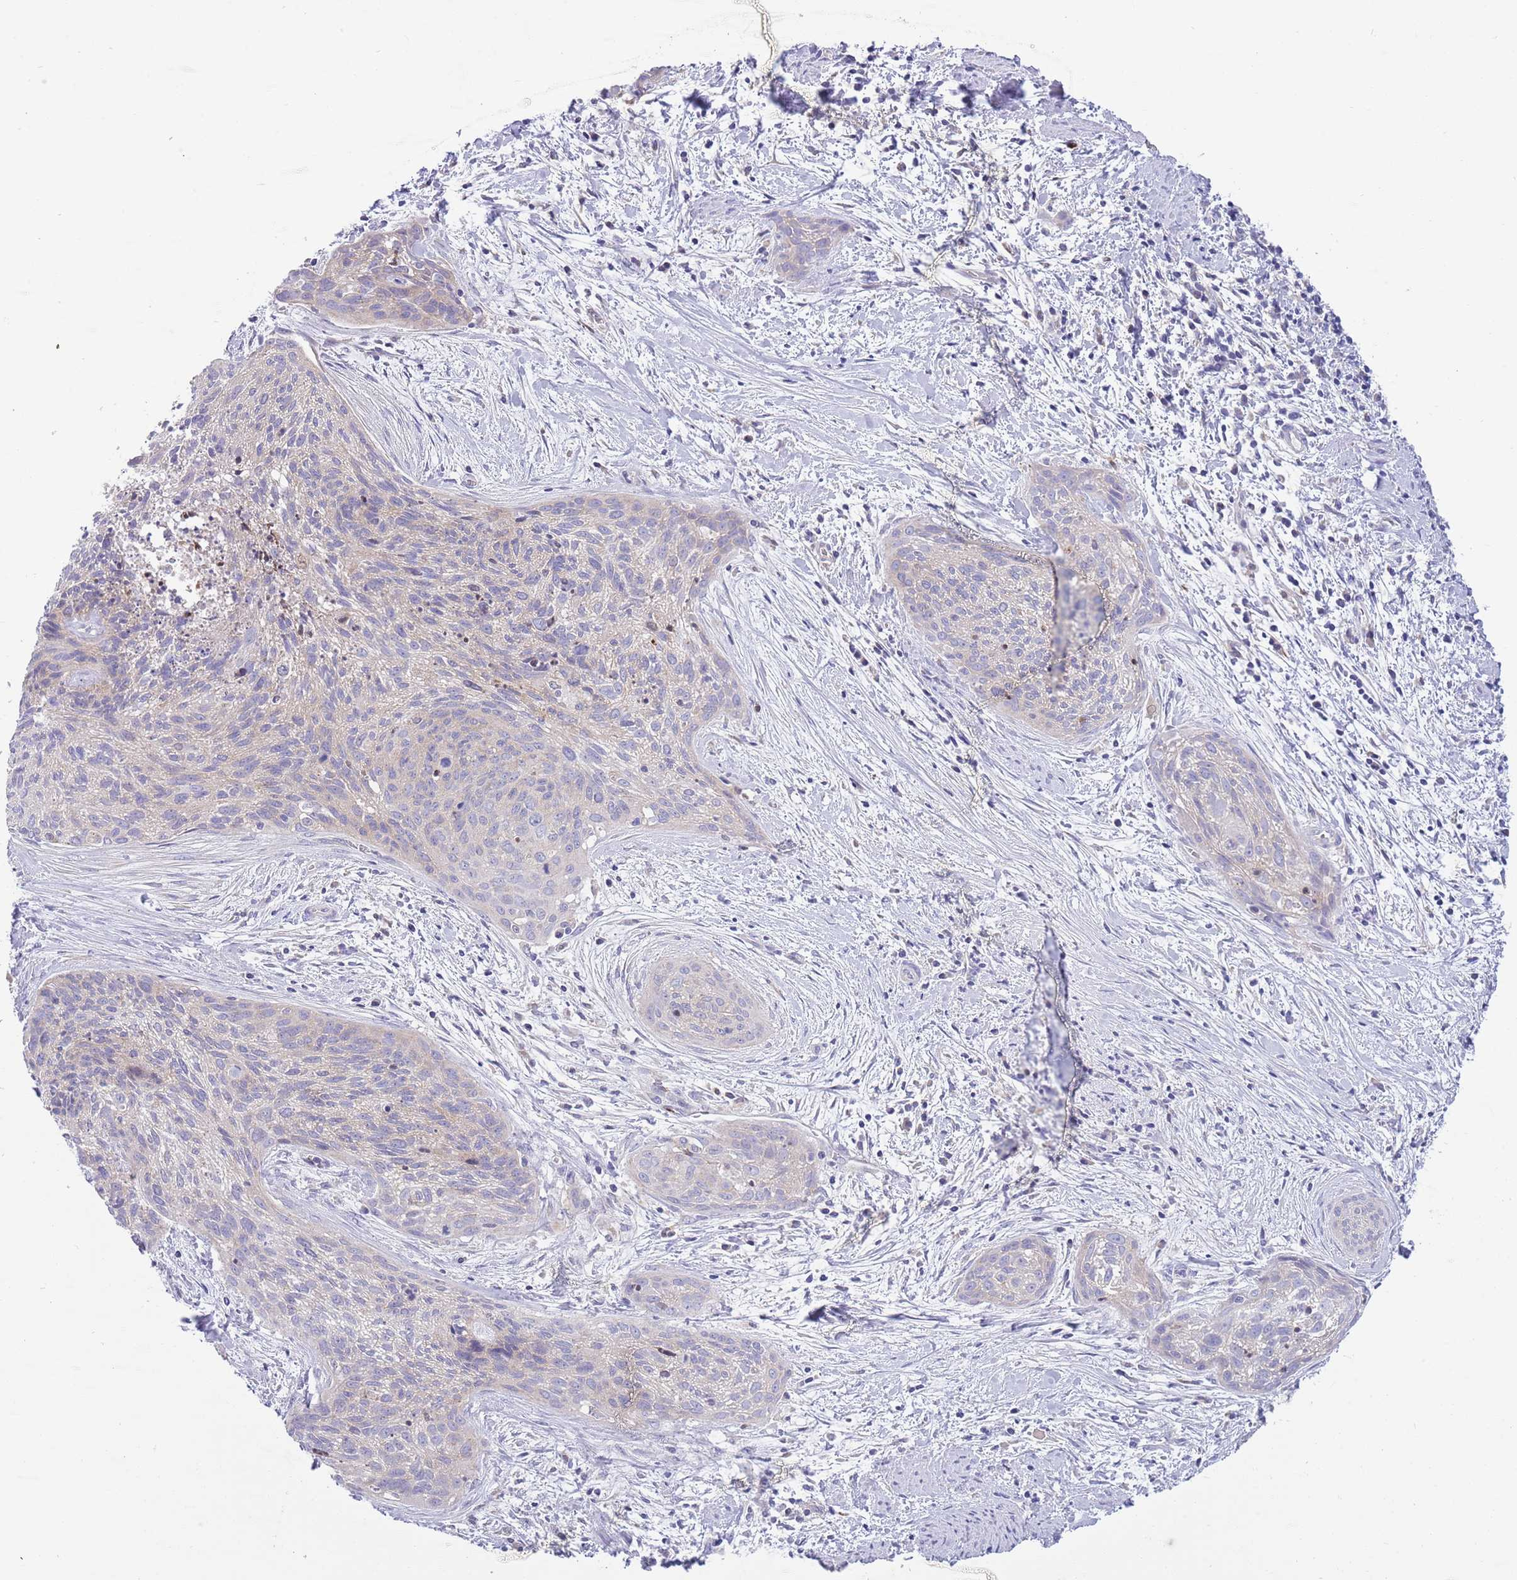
{"staining": {"intensity": "negative", "quantity": "none", "location": "none"}, "tissue": "cervical cancer", "cell_type": "Tumor cells", "image_type": "cancer", "snomed": [{"axis": "morphology", "description": "Squamous cell carcinoma, NOS"}, {"axis": "topography", "description": "Cervix"}], "caption": "This is a micrograph of IHC staining of cervical cancer, which shows no expression in tumor cells.", "gene": "DDHD1", "patient": {"sex": "female", "age": 55}}